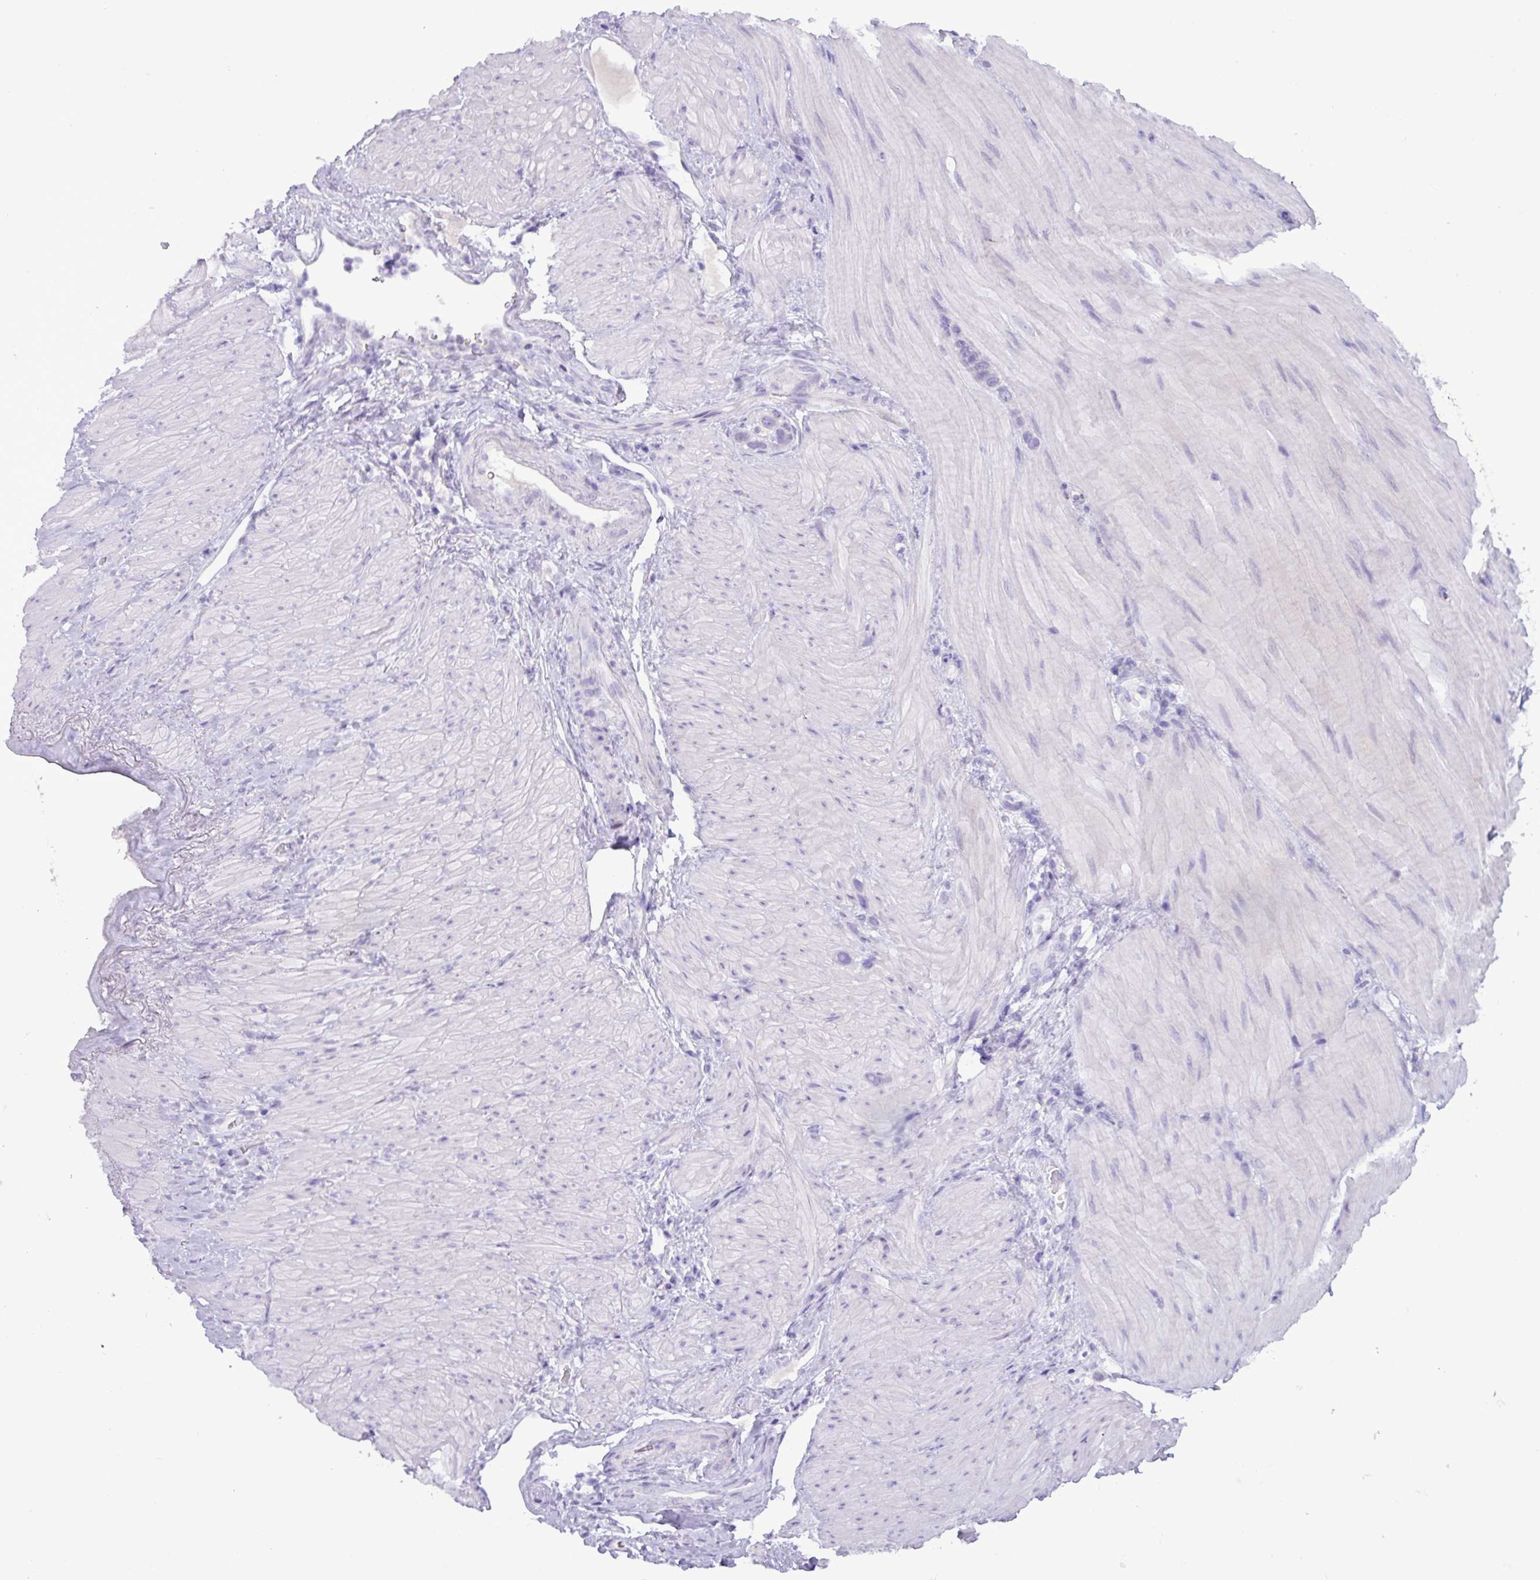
{"staining": {"intensity": "negative", "quantity": "none", "location": "none"}, "tissue": "stomach cancer", "cell_type": "Tumor cells", "image_type": "cancer", "snomed": [{"axis": "morphology", "description": "Adenocarcinoma, NOS"}, {"axis": "topography", "description": "Stomach"}], "caption": "Immunohistochemistry (IHC) of stomach cancer demonstrates no staining in tumor cells. The staining is performed using DAB brown chromogen with nuclei counter-stained in using hematoxylin.", "gene": "STIMATE", "patient": {"sex": "female", "age": 65}}